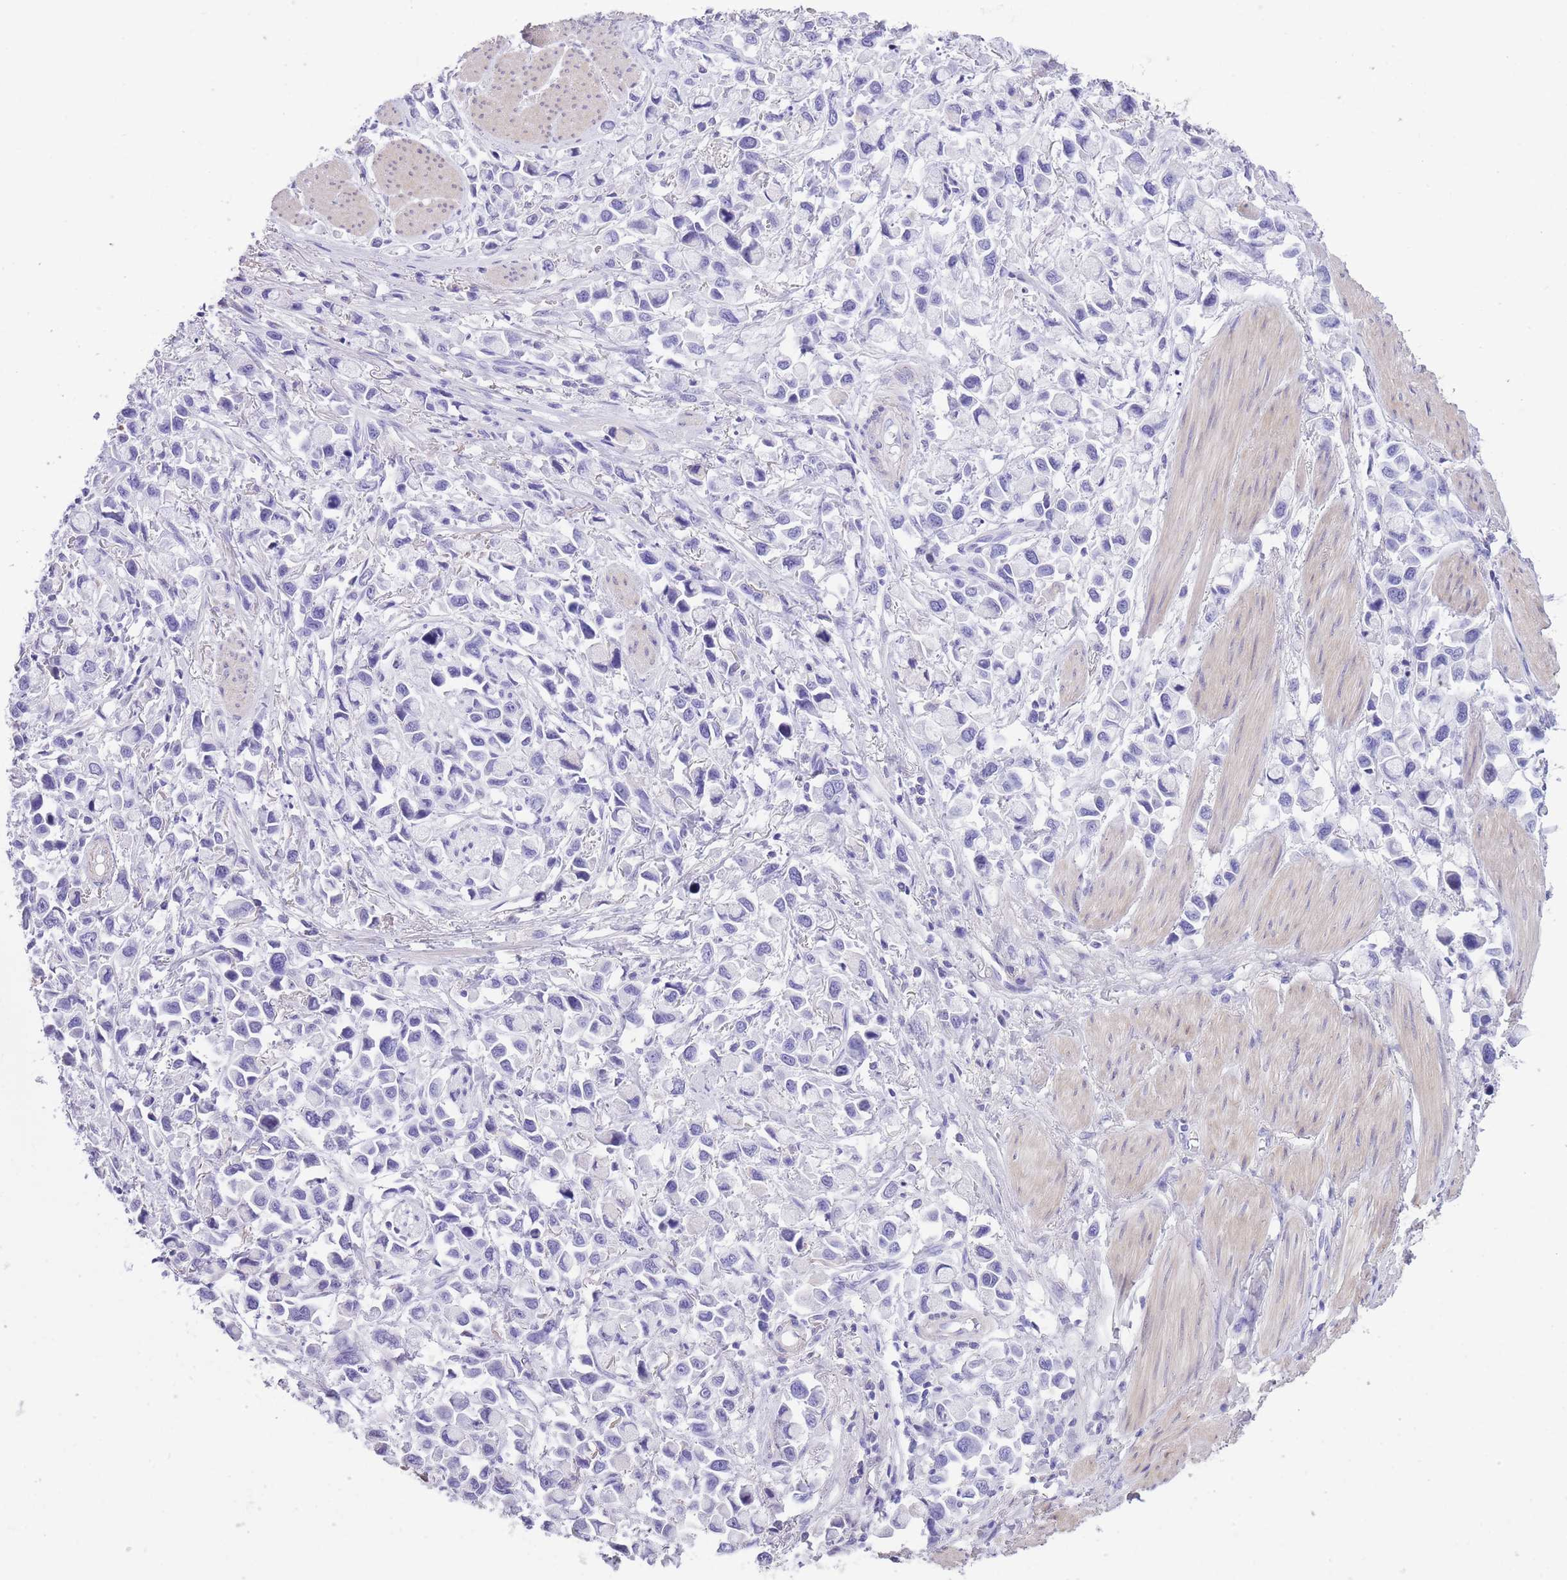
{"staining": {"intensity": "negative", "quantity": "none", "location": "none"}, "tissue": "stomach cancer", "cell_type": "Tumor cells", "image_type": "cancer", "snomed": [{"axis": "morphology", "description": "Adenocarcinoma, NOS"}, {"axis": "topography", "description": "Stomach"}], "caption": "Tumor cells show no significant staining in stomach adenocarcinoma.", "gene": "RAI2", "patient": {"sex": "female", "age": 81}}